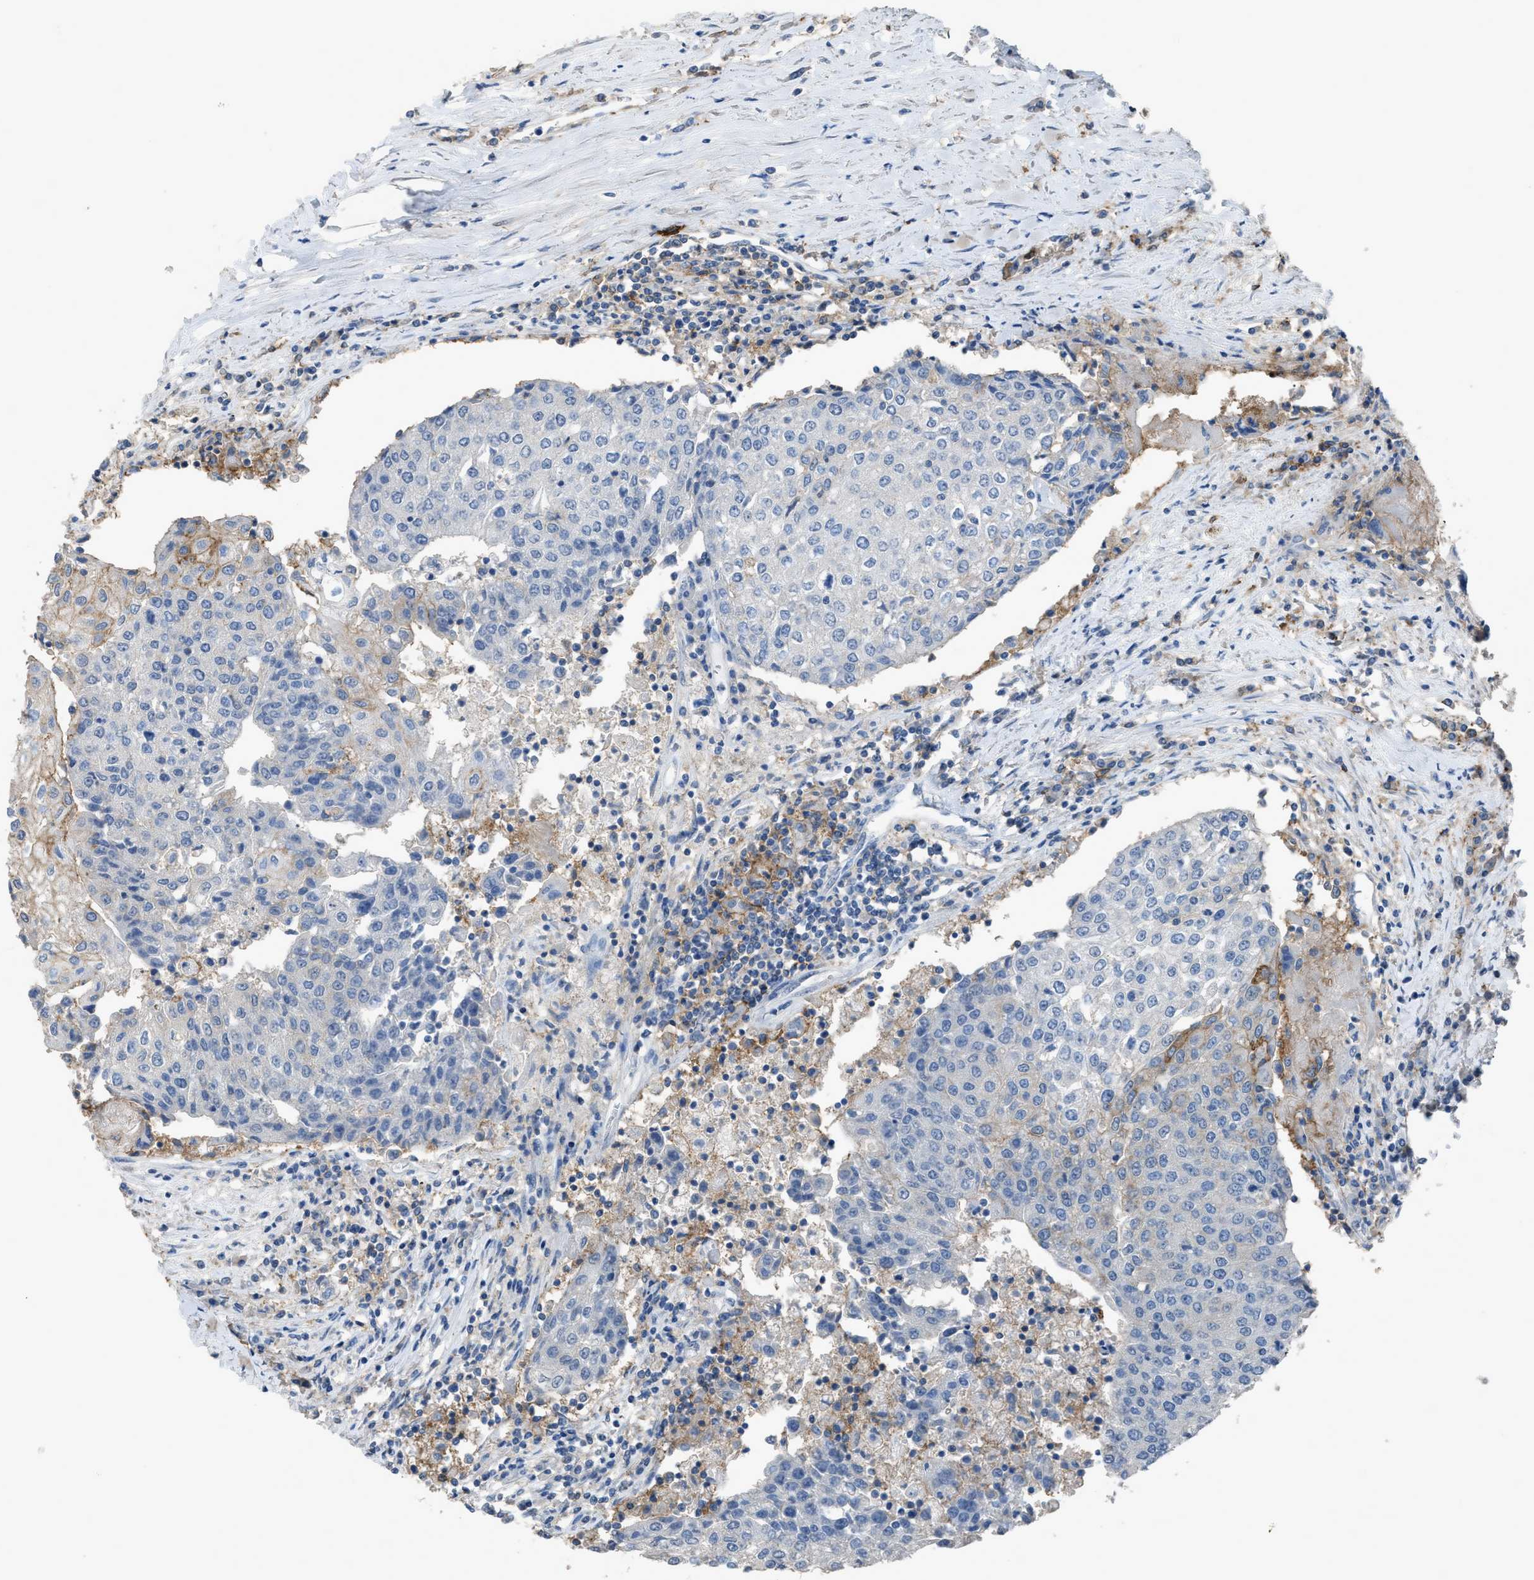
{"staining": {"intensity": "moderate", "quantity": "<25%", "location": "cytoplasmic/membranous"}, "tissue": "urothelial cancer", "cell_type": "Tumor cells", "image_type": "cancer", "snomed": [{"axis": "morphology", "description": "Urothelial carcinoma, High grade"}, {"axis": "topography", "description": "Urinary bladder"}], "caption": "This image displays immunohistochemistry staining of human high-grade urothelial carcinoma, with low moderate cytoplasmic/membranous staining in approximately <25% of tumor cells.", "gene": "OR51E1", "patient": {"sex": "female", "age": 85}}